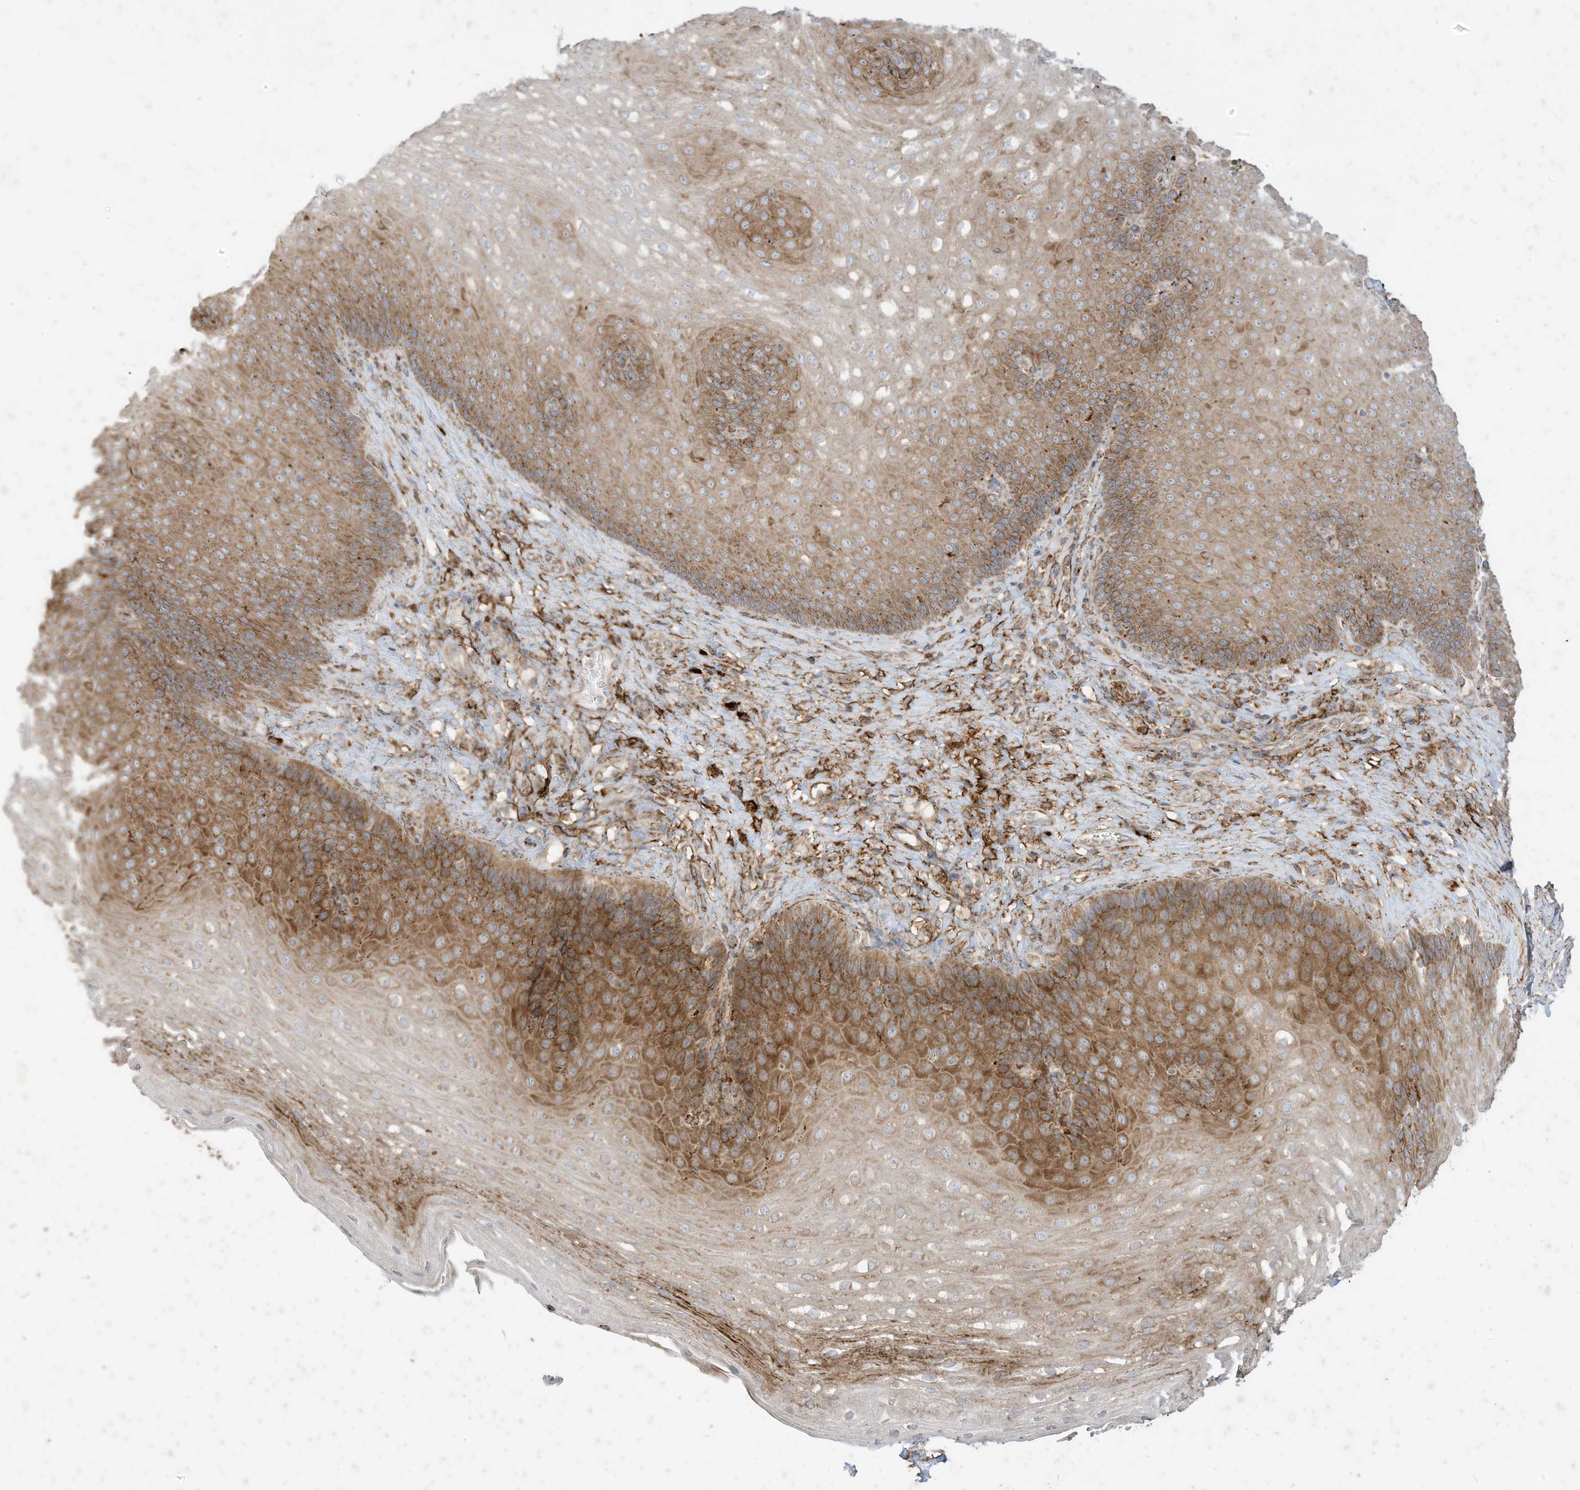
{"staining": {"intensity": "moderate", "quantity": ">75%", "location": "cytoplasmic/membranous"}, "tissue": "esophagus", "cell_type": "Squamous epithelial cells", "image_type": "normal", "snomed": [{"axis": "morphology", "description": "Normal tissue, NOS"}, {"axis": "topography", "description": "Esophagus"}], "caption": "The histopathology image reveals immunohistochemical staining of unremarkable esophagus. There is moderate cytoplasmic/membranous expression is identified in about >75% of squamous epithelial cells. (DAB IHC, brown staining for protein, blue staining for nuclei).", "gene": "TRNAU1AP", "patient": {"sex": "female", "age": 66}}